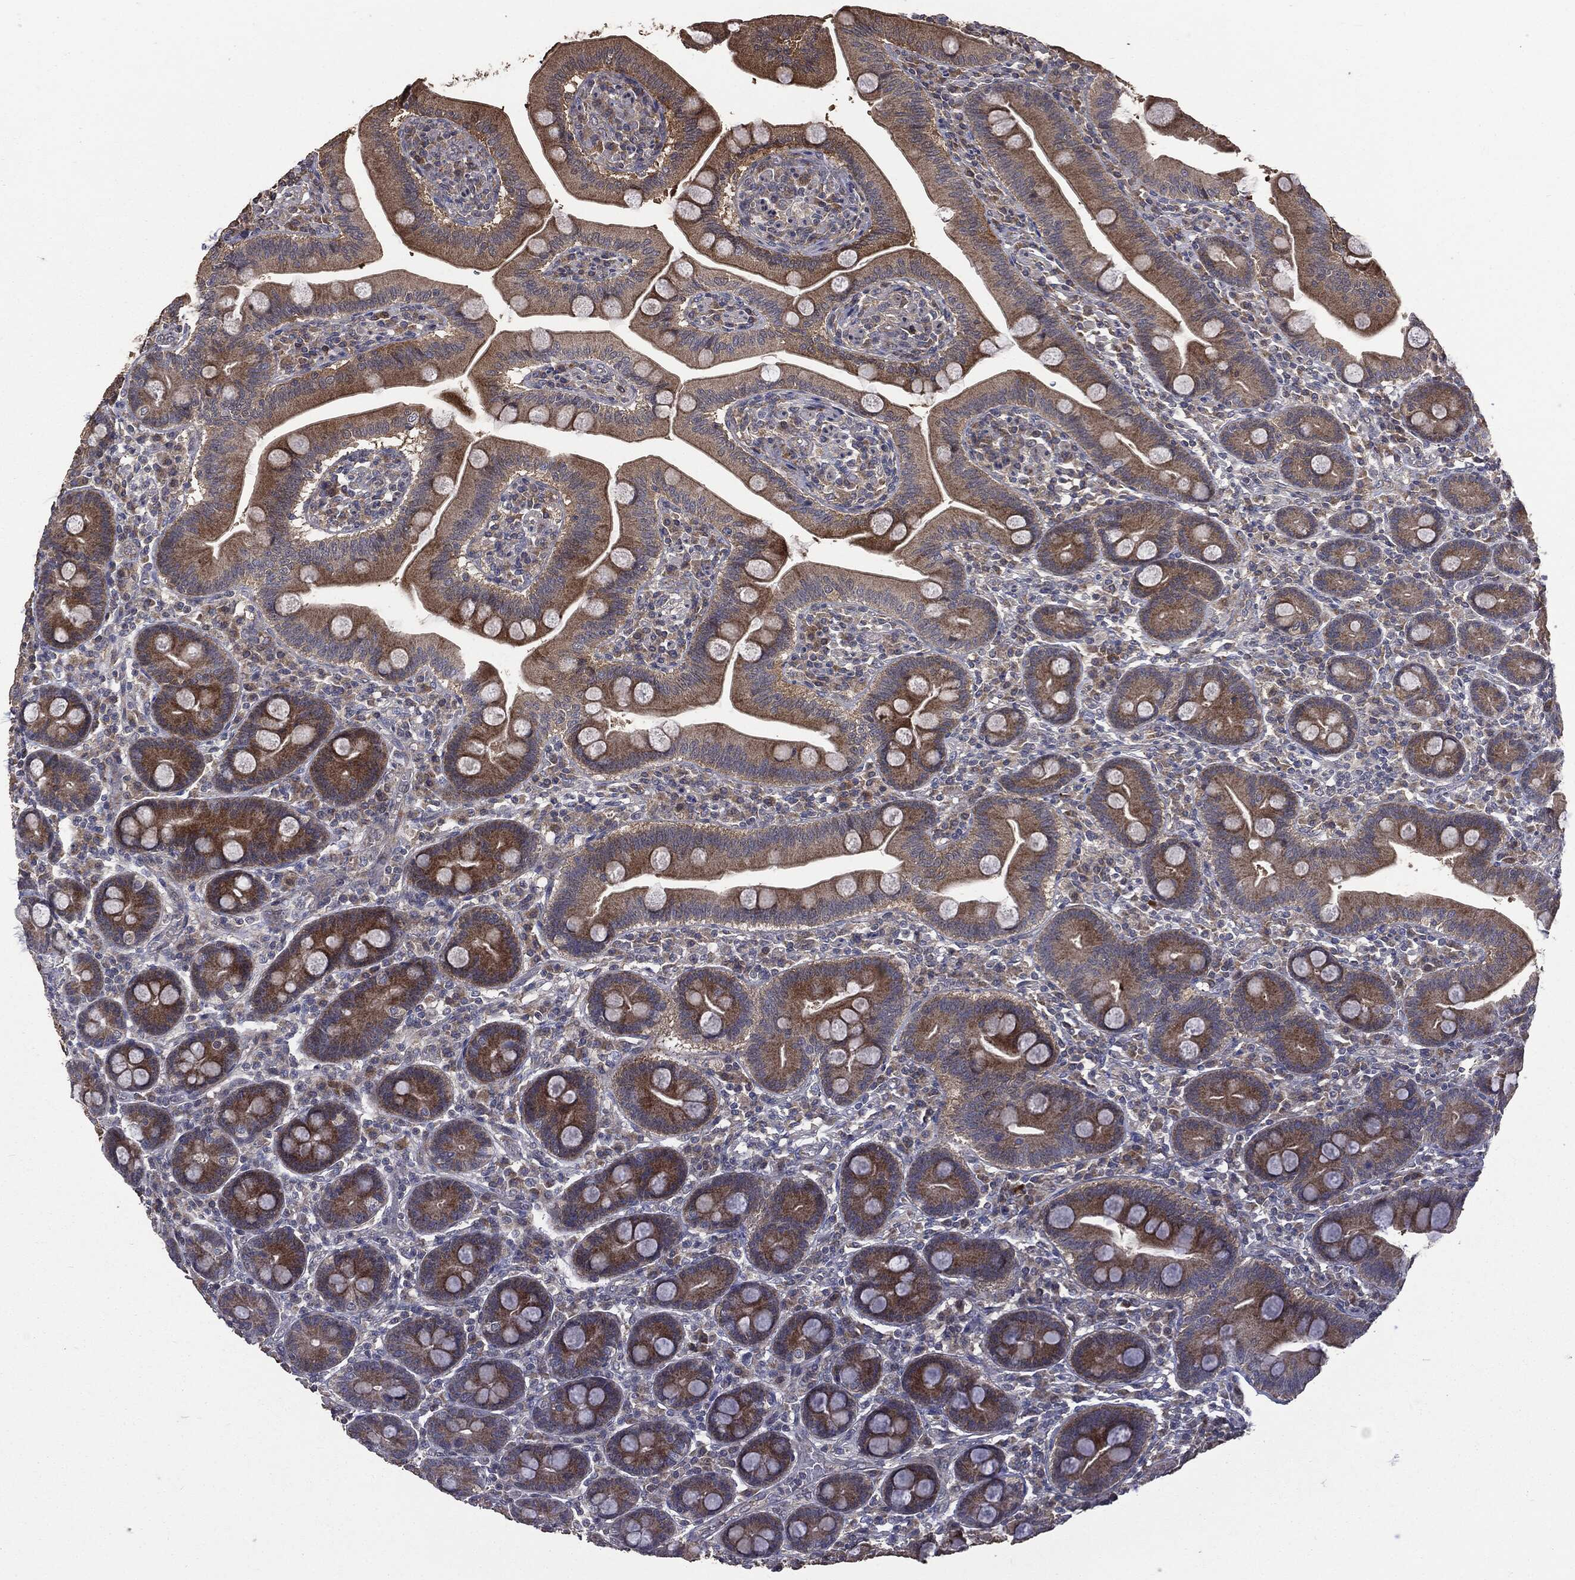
{"staining": {"intensity": "moderate", "quantity": "25%-75%", "location": "cytoplasmic/membranous"}, "tissue": "duodenum", "cell_type": "Glandular cells", "image_type": "normal", "snomed": [{"axis": "morphology", "description": "Normal tissue, NOS"}, {"axis": "topography", "description": "Duodenum"}], "caption": "DAB immunohistochemical staining of benign duodenum exhibits moderate cytoplasmic/membranous protein expression in about 25%-75% of glandular cells. The staining was performed using DAB (3,3'-diaminobenzidine) to visualize the protein expression in brown, while the nuclei were stained in blue with hematoxylin (Magnification: 20x).", "gene": "MTOR", "patient": {"sex": "male", "age": 59}}